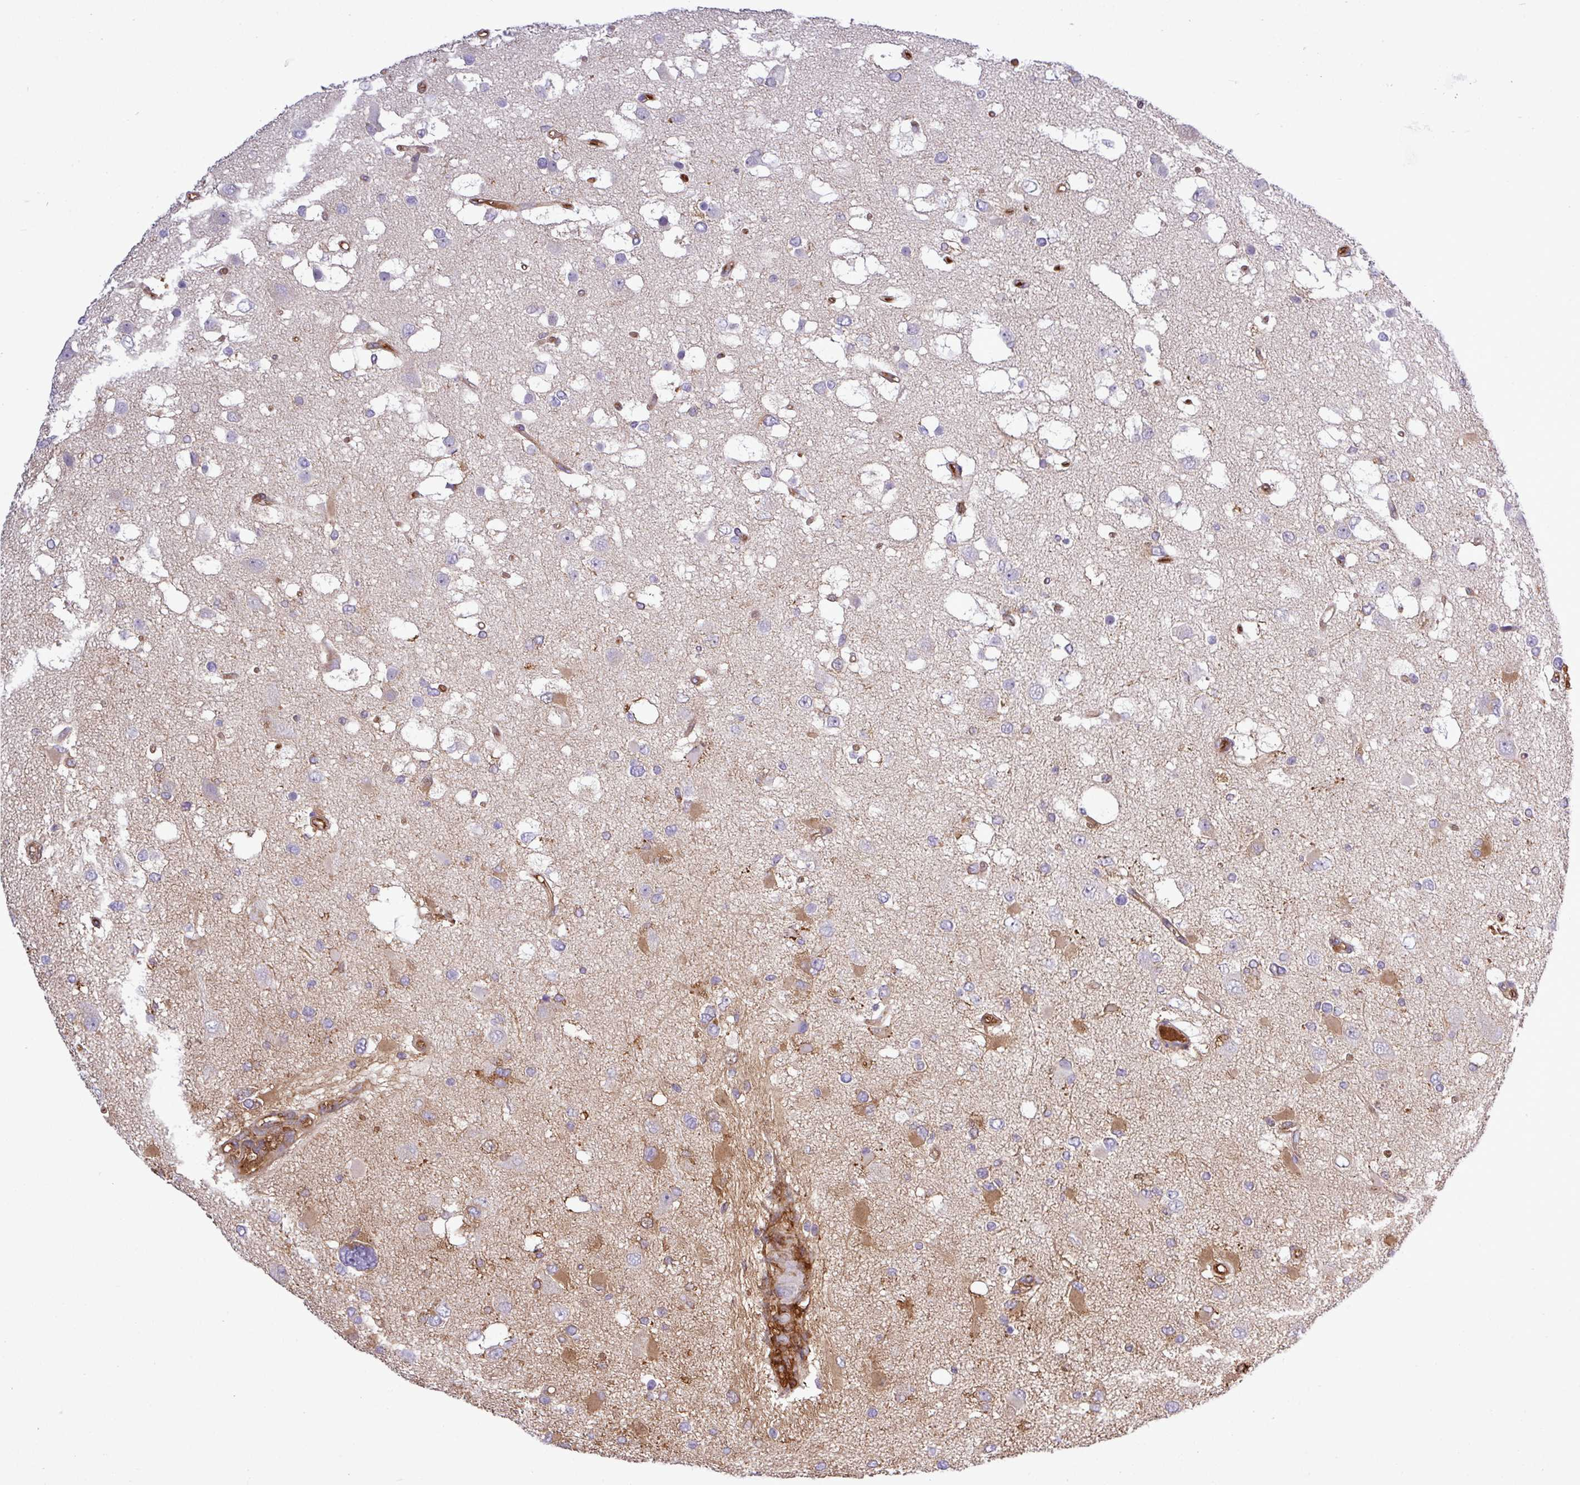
{"staining": {"intensity": "moderate", "quantity": "25%-75%", "location": "cytoplasmic/membranous"}, "tissue": "glioma", "cell_type": "Tumor cells", "image_type": "cancer", "snomed": [{"axis": "morphology", "description": "Glioma, malignant, High grade"}, {"axis": "topography", "description": "Brain"}], "caption": "Moderate cytoplasmic/membranous expression for a protein is present in approximately 25%-75% of tumor cells of malignant glioma (high-grade) using IHC.", "gene": "CWH43", "patient": {"sex": "male", "age": 53}}